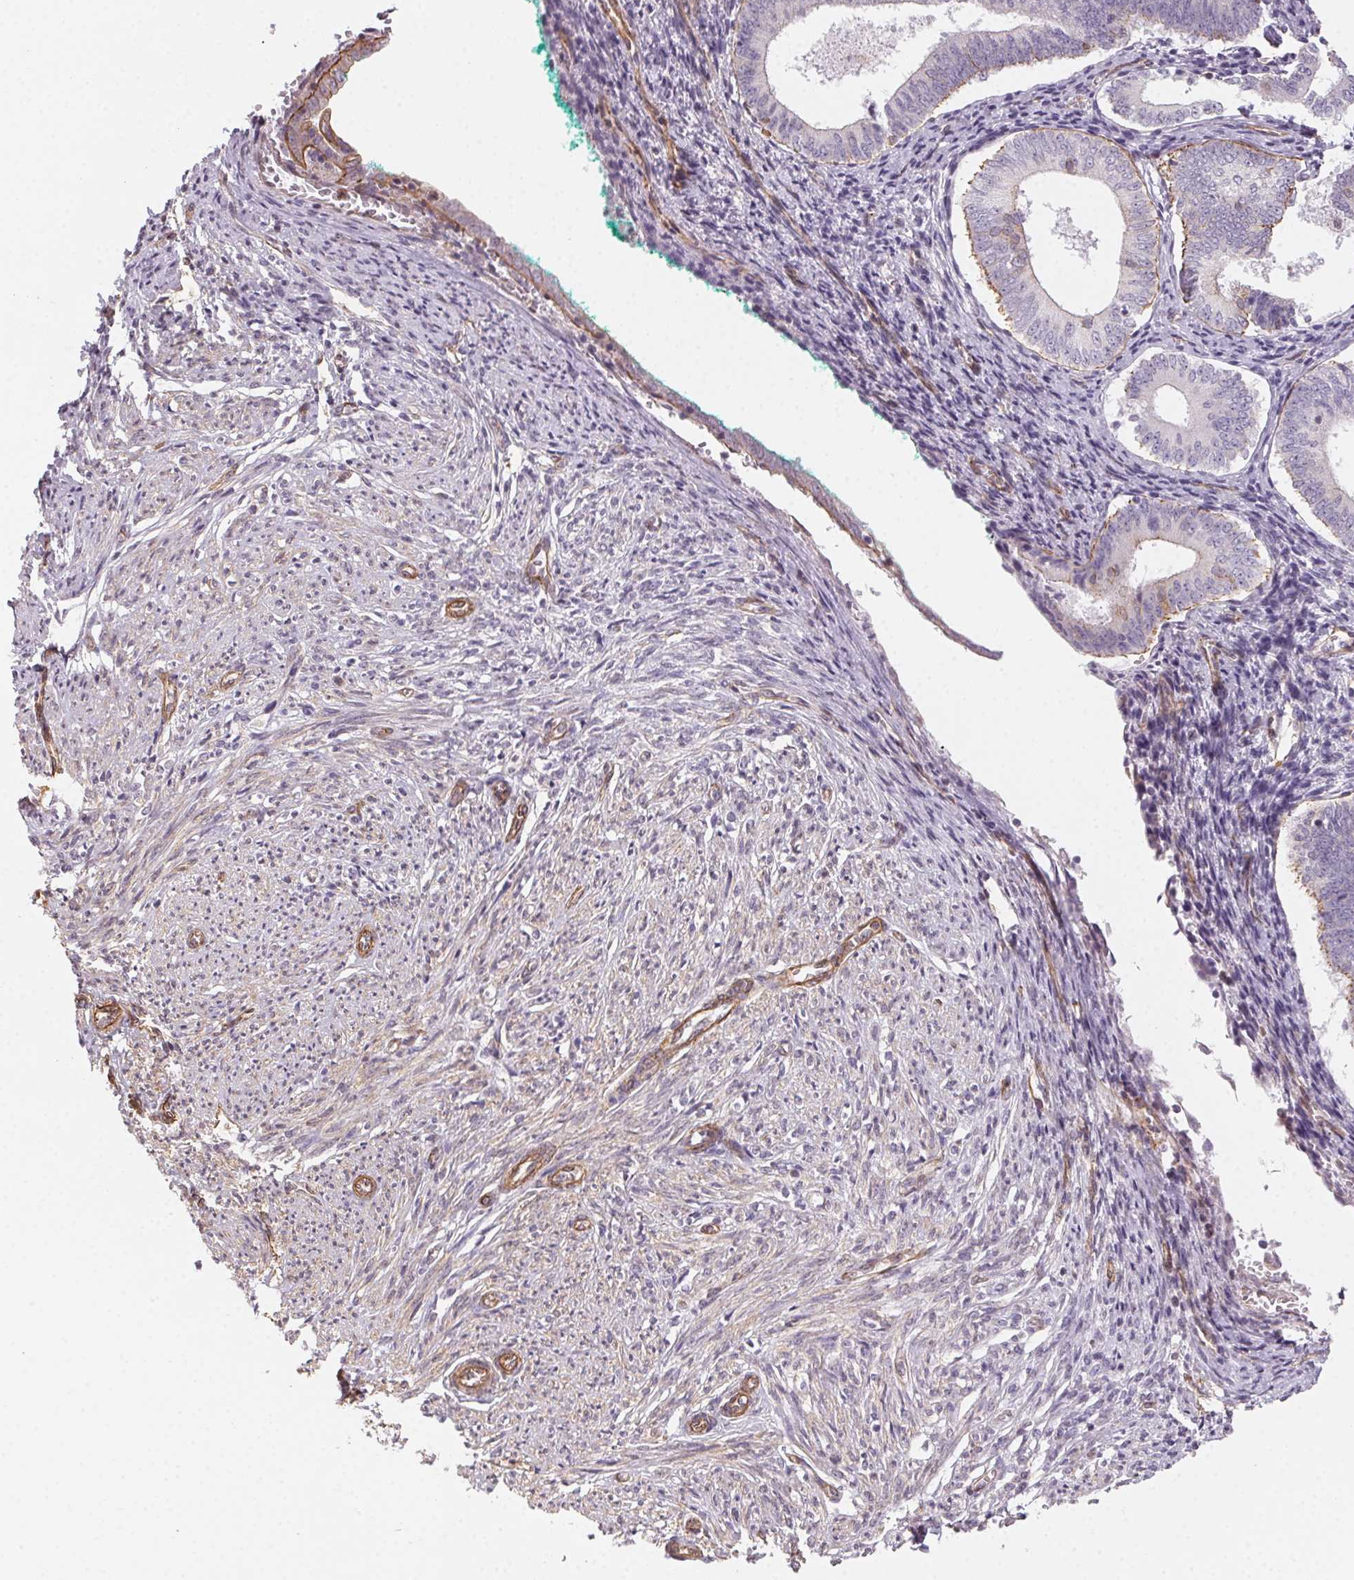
{"staining": {"intensity": "negative", "quantity": "none", "location": "none"}, "tissue": "endometrium", "cell_type": "Cells in endometrial stroma", "image_type": "normal", "snomed": [{"axis": "morphology", "description": "Normal tissue, NOS"}, {"axis": "topography", "description": "Endometrium"}], "caption": "IHC of normal human endometrium displays no positivity in cells in endometrial stroma.", "gene": "PLA2G4F", "patient": {"sex": "female", "age": 50}}